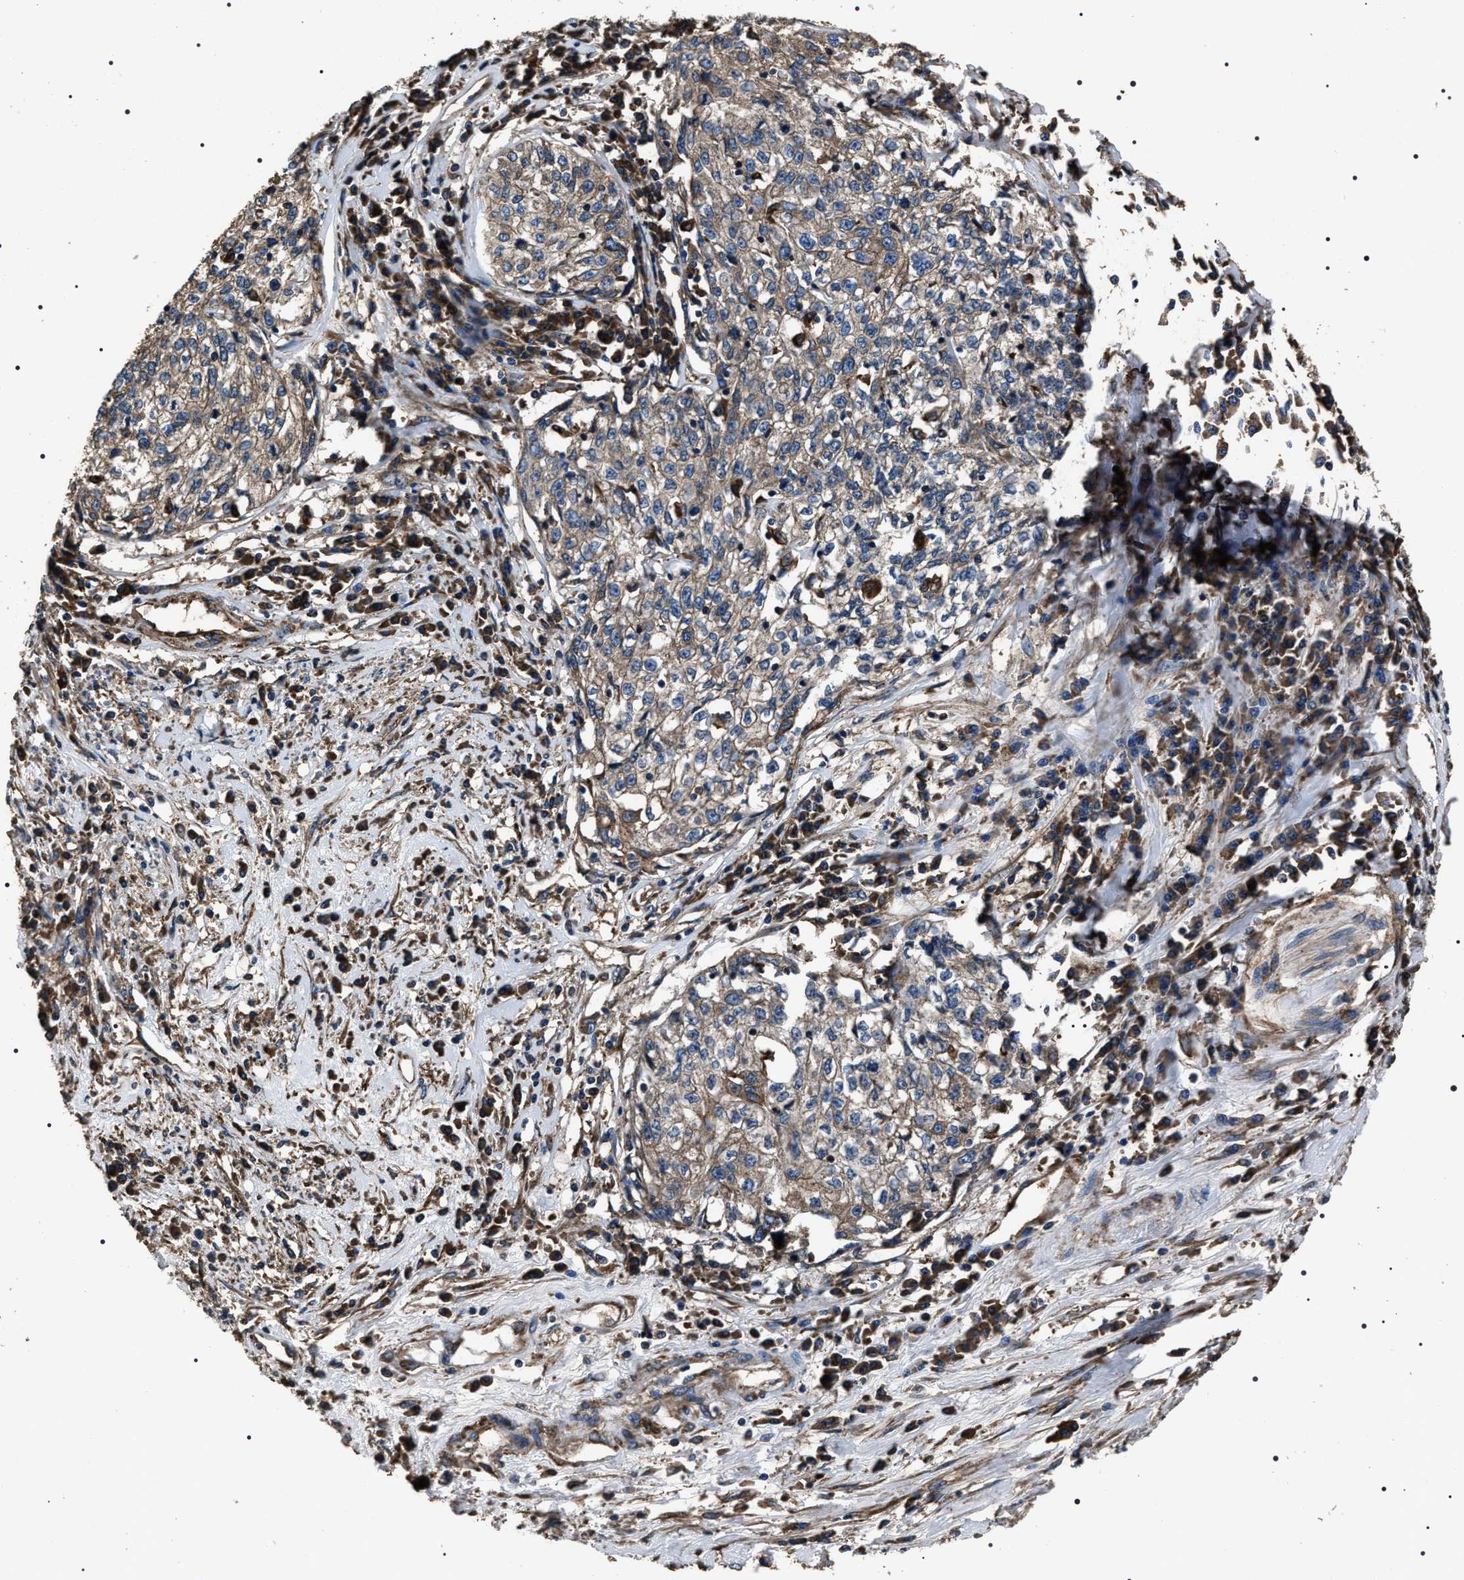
{"staining": {"intensity": "weak", "quantity": ">75%", "location": "cytoplasmic/membranous"}, "tissue": "cervical cancer", "cell_type": "Tumor cells", "image_type": "cancer", "snomed": [{"axis": "morphology", "description": "Squamous cell carcinoma, NOS"}, {"axis": "topography", "description": "Cervix"}], "caption": "Protein expression analysis of human cervical squamous cell carcinoma reveals weak cytoplasmic/membranous expression in approximately >75% of tumor cells.", "gene": "HSCB", "patient": {"sex": "female", "age": 57}}